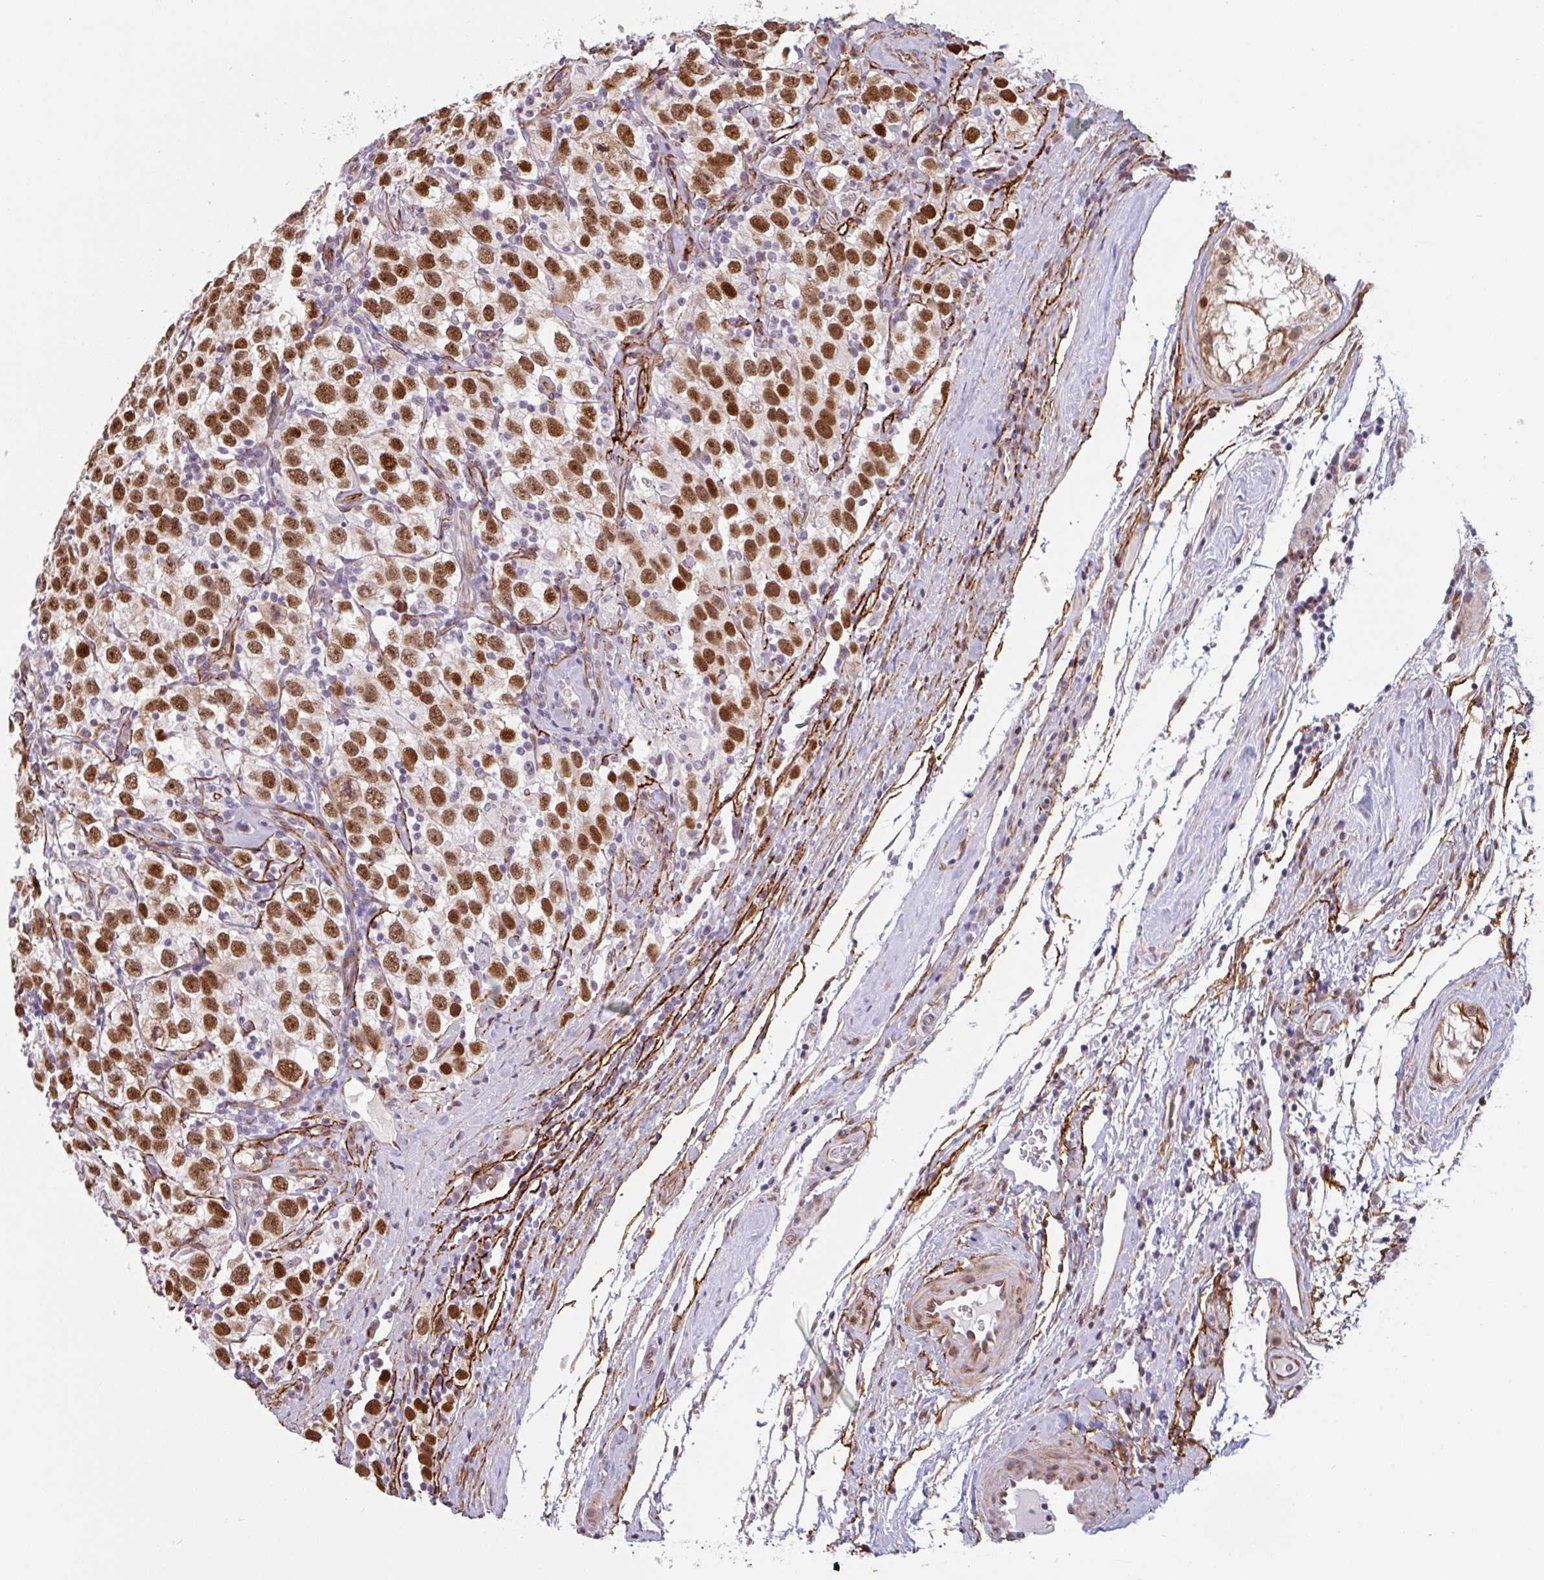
{"staining": {"intensity": "strong", "quantity": ">75%", "location": "nuclear"}, "tissue": "testis cancer", "cell_type": "Tumor cells", "image_type": "cancer", "snomed": [{"axis": "morphology", "description": "Seminoma, NOS"}, {"axis": "topography", "description": "Testis"}], "caption": "Immunohistochemistry image of testis cancer (seminoma) stained for a protein (brown), which reveals high levels of strong nuclear expression in about >75% of tumor cells.", "gene": "TMEM119", "patient": {"sex": "male", "age": 41}}